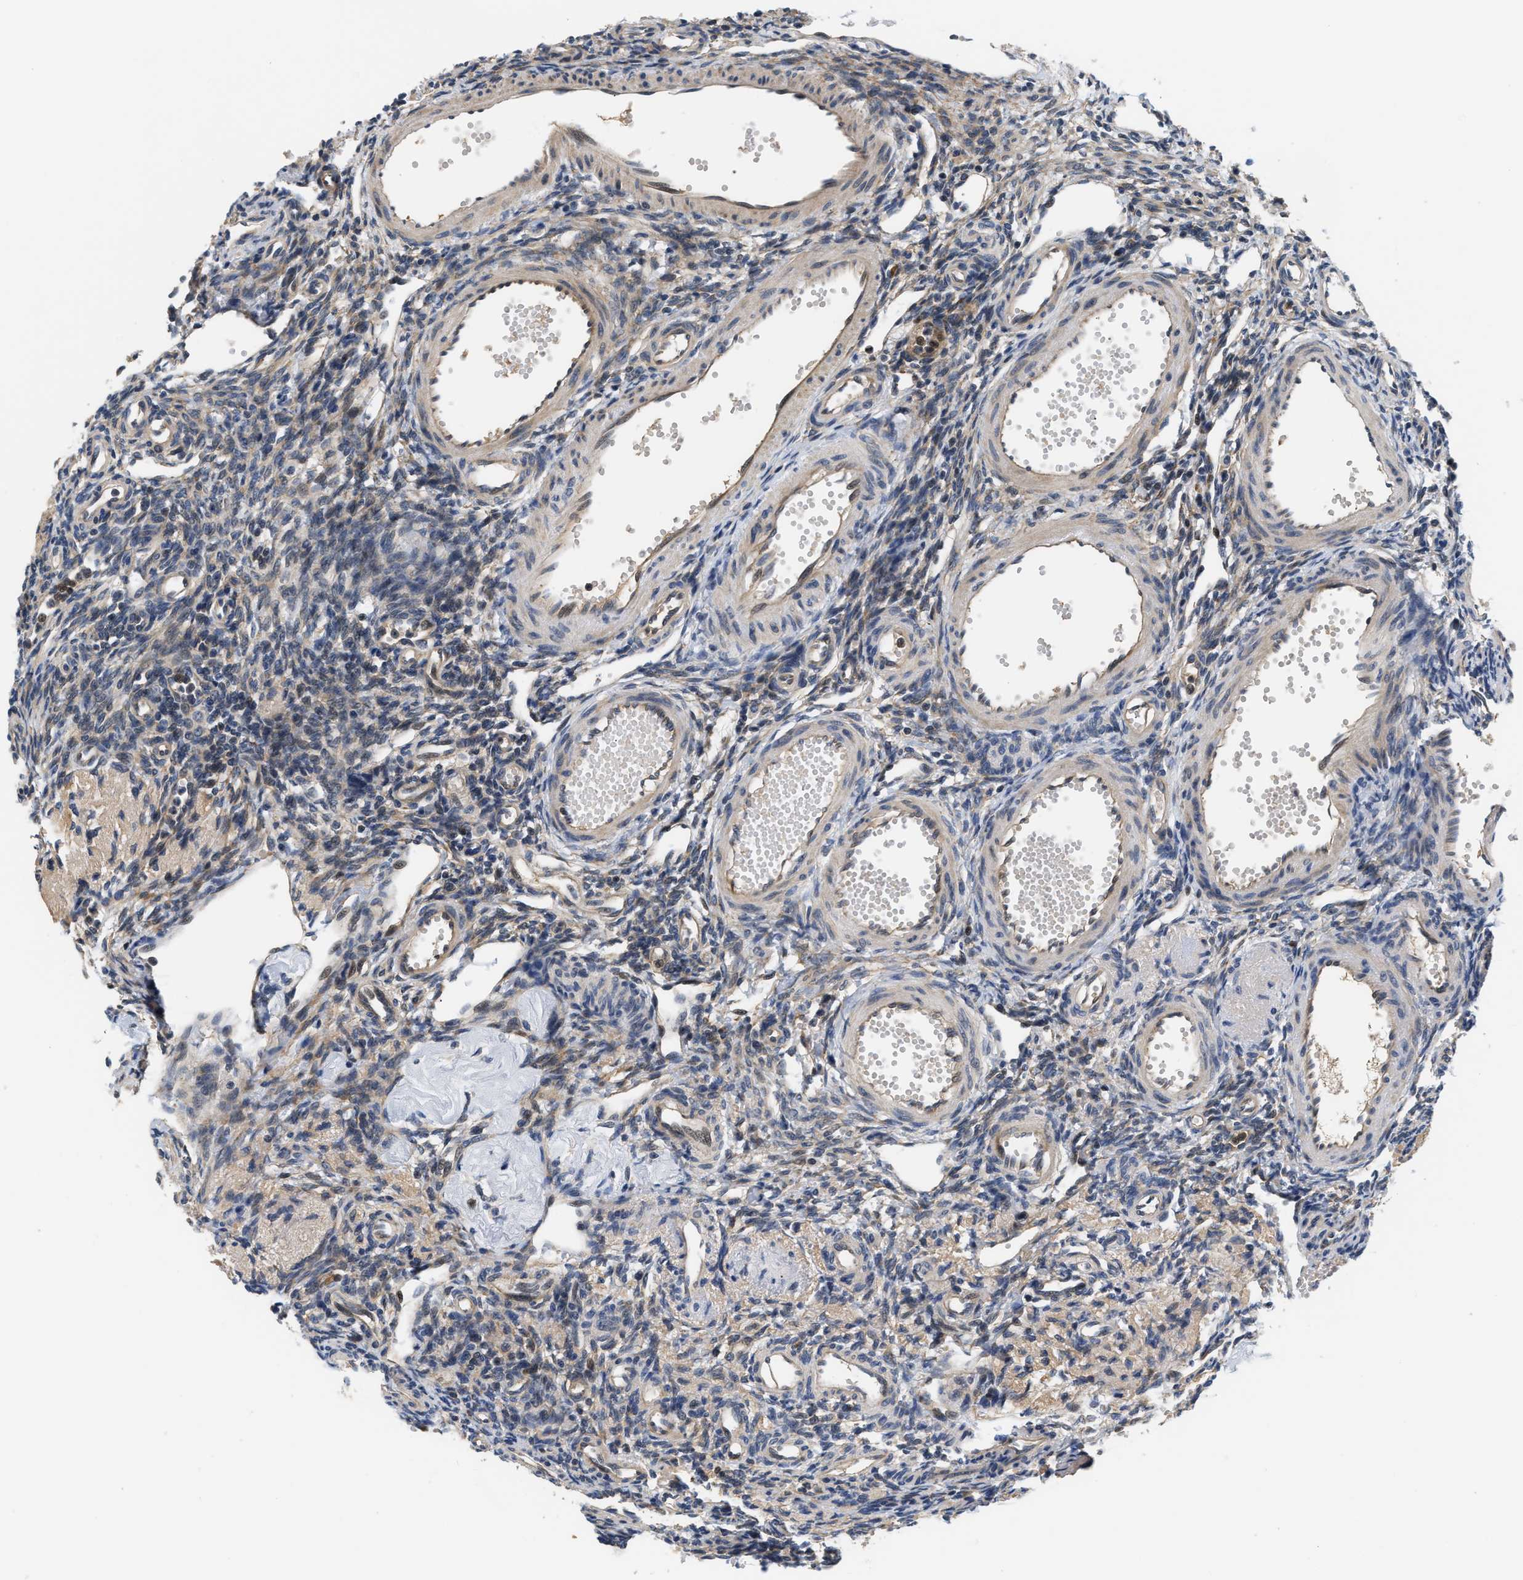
{"staining": {"intensity": "weak", "quantity": "<25%", "location": "cytoplasmic/membranous"}, "tissue": "ovary", "cell_type": "Ovarian stroma cells", "image_type": "normal", "snomed": [{"axis": "morphology", "description": "Normal tissue, NOS"}, {"axis": "topography", "description": "Ovary"}], "caption": "DAB immunohistochemical staining of normal ovary reveals no significant expression in ovarian stroma cells.", "gene": "TNIP2", "patient": {"sex": "female", "age": 33}}